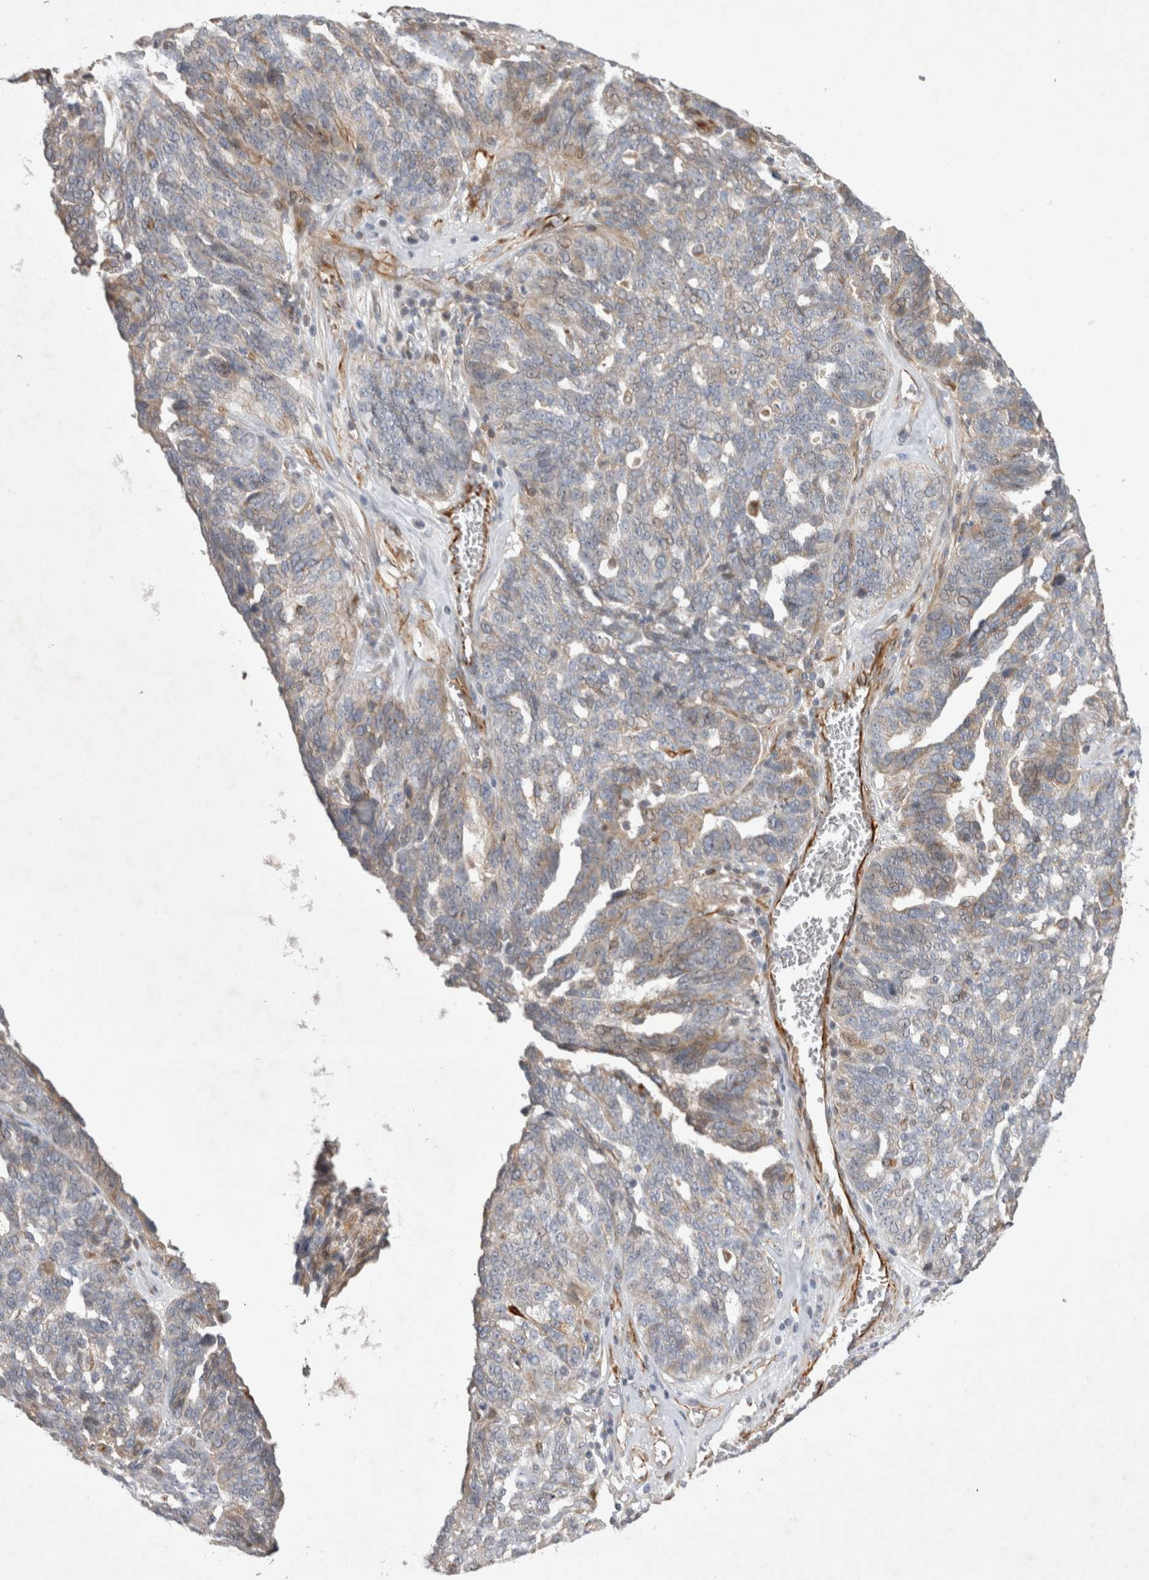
{"staining": {"intensity": "weak", "quantity": "<25%", "location": "cytoplasmic/membranous"}, "tissue": "ovarian cancer", "cell_type": "Tumor cells", "image_type": "cancer", "snomed": [{"axis": "morphology", "description": "Cystadenocarcinoma, serous, NOS"}, {"axis": "topography", "description": "Ovary"}], "caption": "Photomicrograph shows no protein expression in tumor cells of serous cystadenocarcinoma (ovarian) tissue.", "gene": "NMU", "patient": {"sex": "female", "age": 59}}